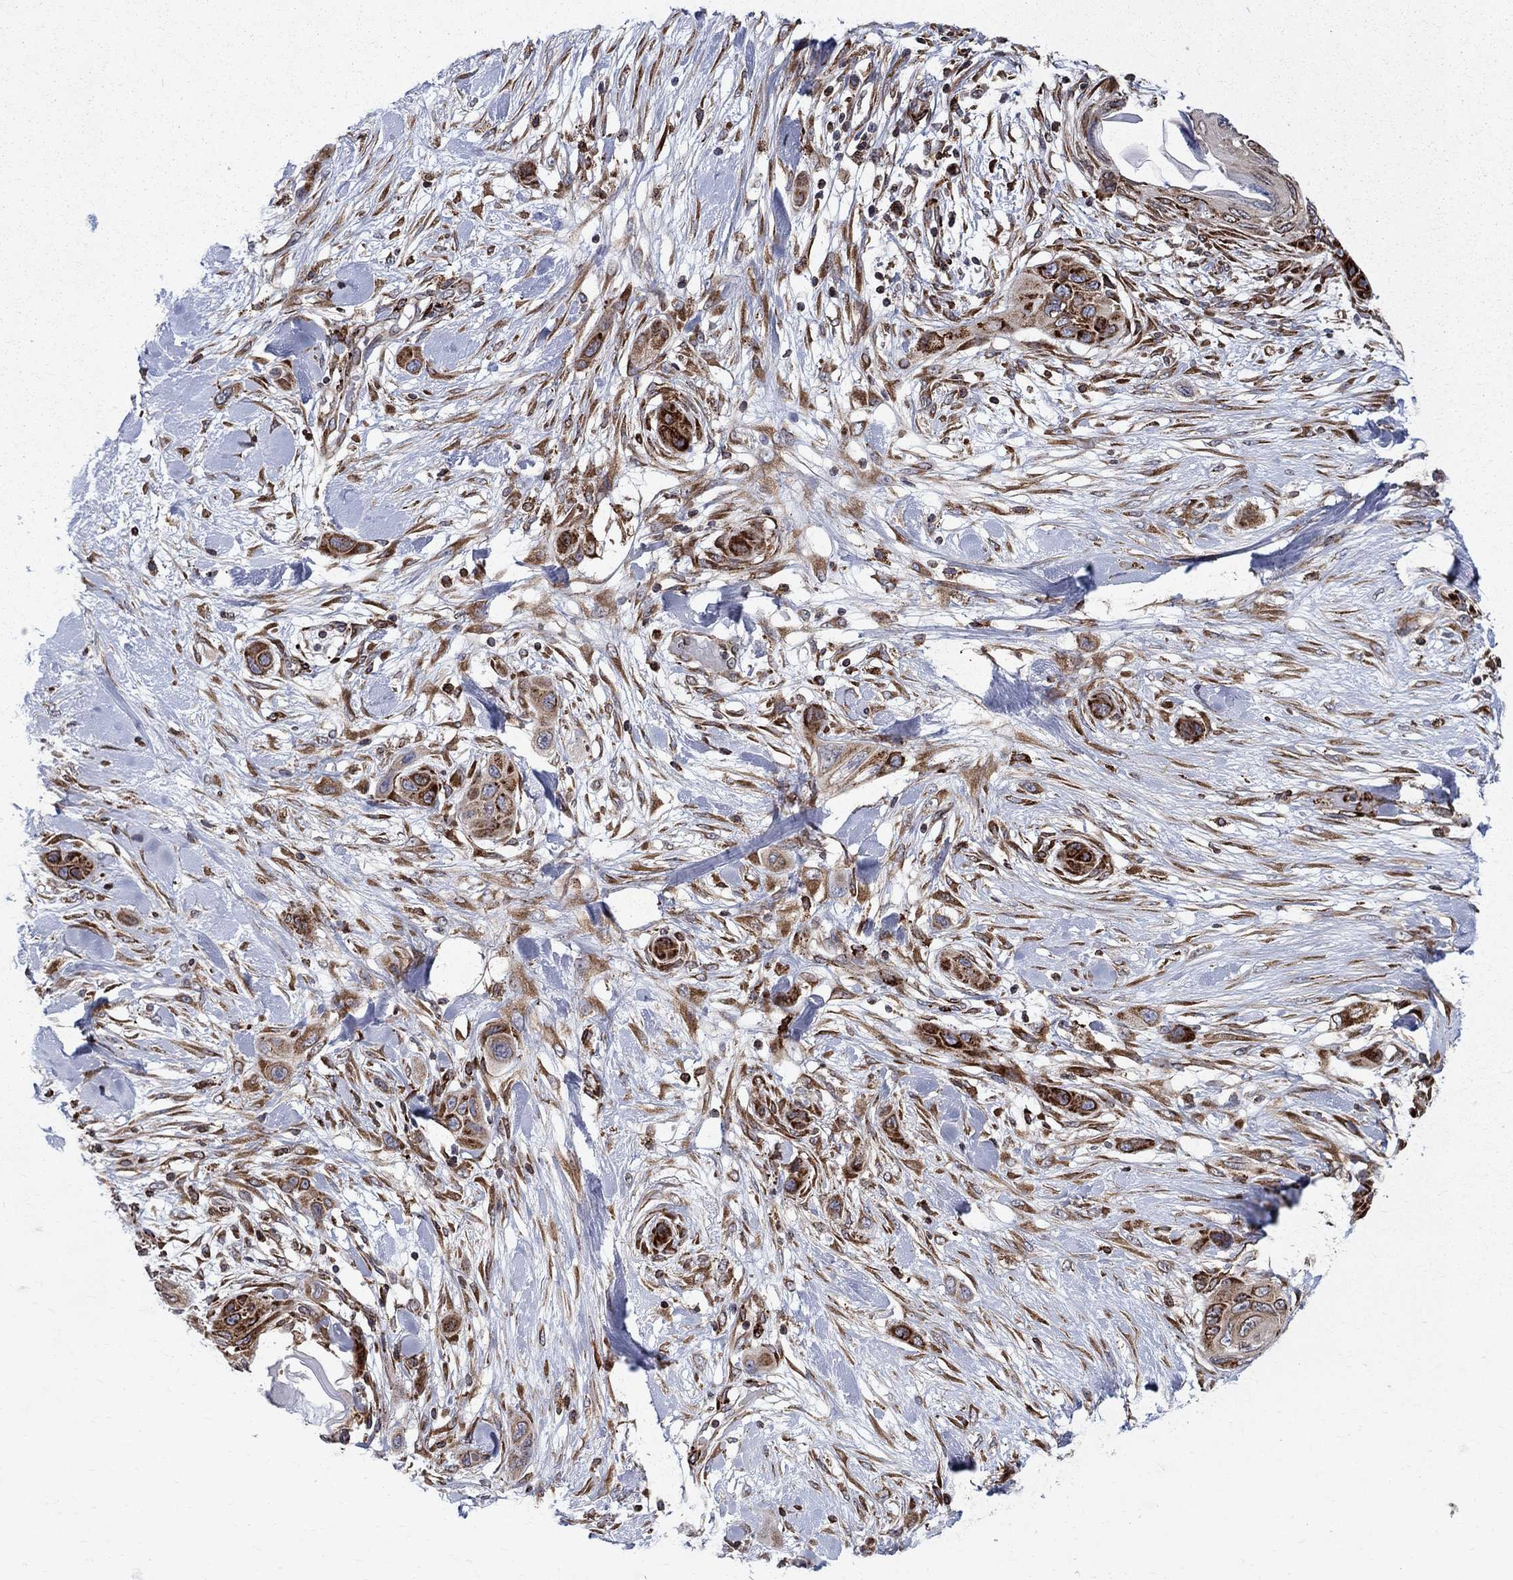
{"staining": {"intensity": "strong", "quantity": ">75%", "location": "cytoplasmic/membranous"}, "tissue": "skin cancer", "cell_type": "Tumor cells", "image_type": "cancer", "snomed": [{"axis": "morphology", "description": "Squamous cell carcinoma, NOS"}, {"axis": "topography", "description": "Skin"}], "caption": "An immunohistochemistry (IHC) photomicrograph of neoplastic tissue is shown. Protein staining in brown shows strong cytoplasmic/membranous positivity in skin squamous cell carcinoma within tumor cells. The protein is stained brown, and the nuclei are stained in blue (DAB IHC with brightfield microscopy, high magnification).", "gene": "CAB39L", "patient": {"sex": "male", "age": 79}}